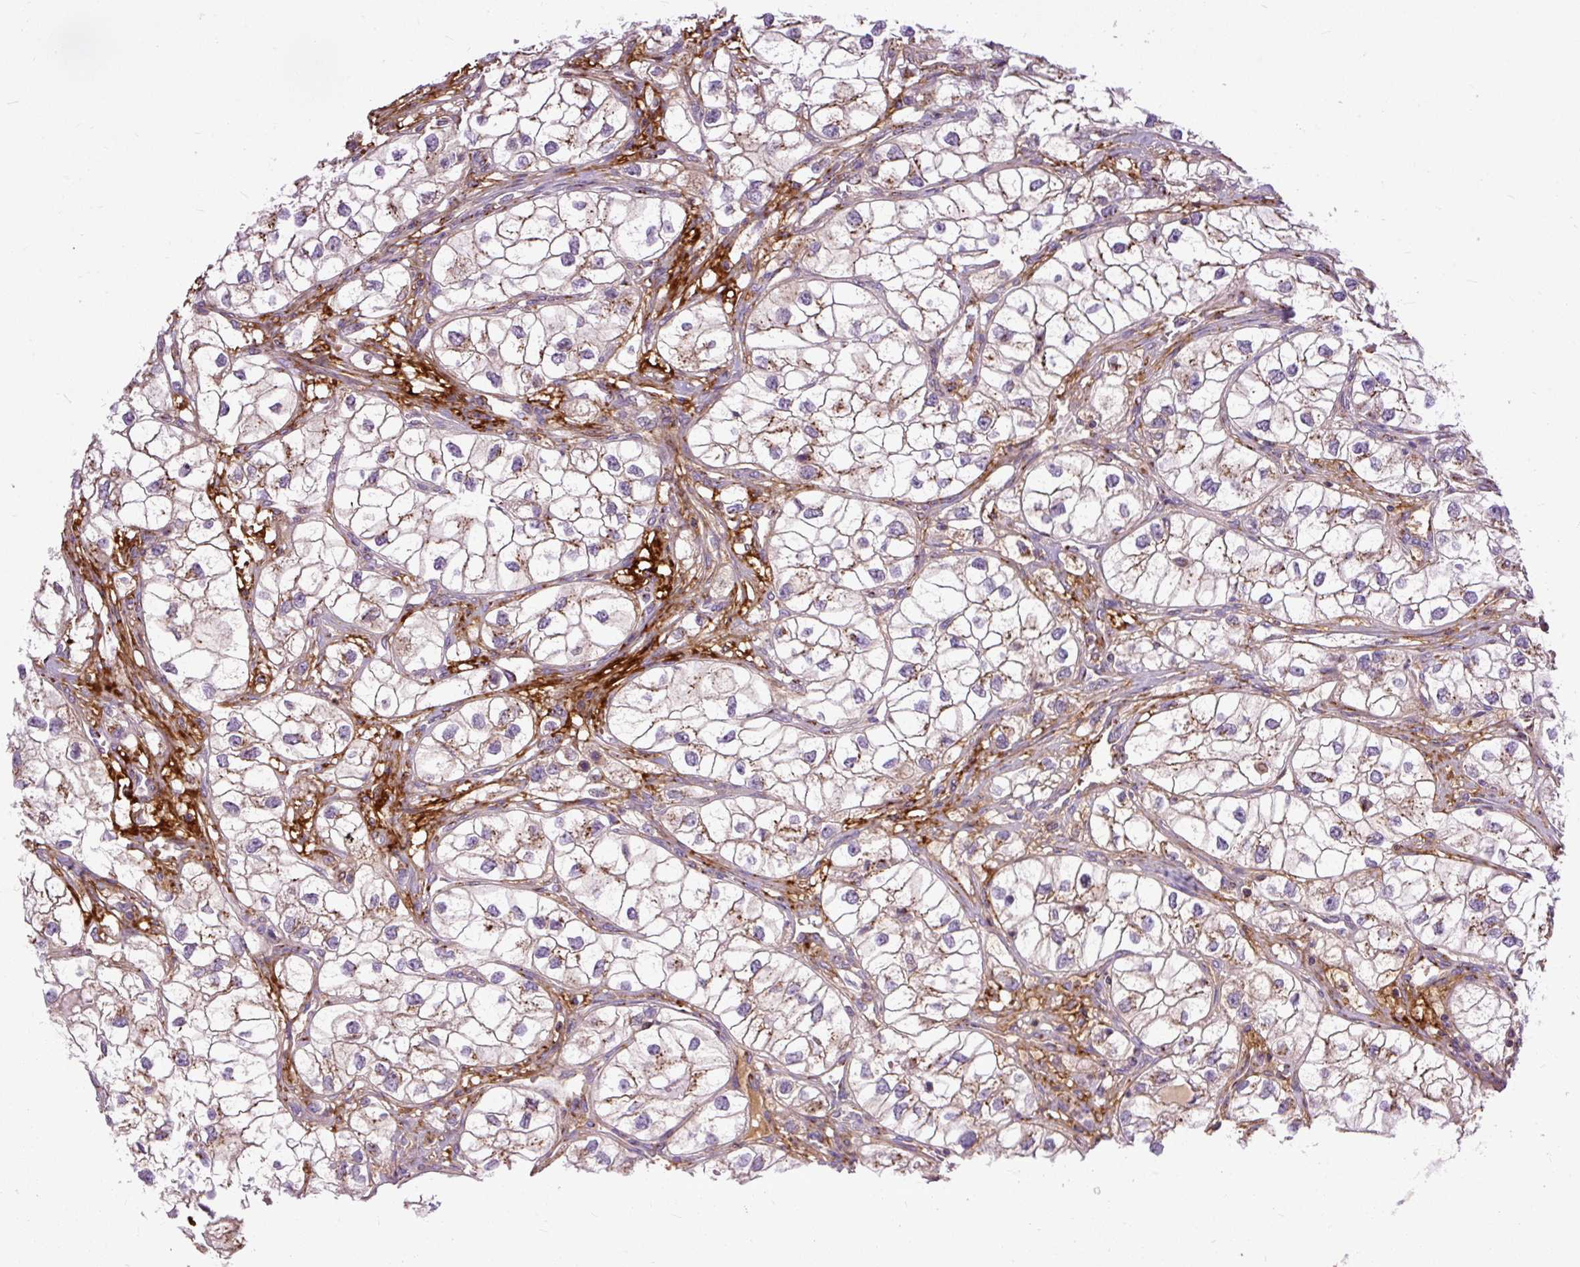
{"staining": {"intensity": "weak", "quantity": "<25%", "location": "cytoplasmic/membranous"}, "tissue": "renal cancer", "cell_type": "Tumor cells", "image_type": "cancer", "snomed": [{"axis": "morphology", "description": "Adenocarcinoma, NOS"}, {"axis": "topography", "description": "Kidney"}], "caption": "This is a photomicrograph of immunohistochemistry staining of adenocarcinoma (renal), which shows no staining in tumor cells.", "gene": "MSMP", "patient": {"sex": "male", "age": 59}}